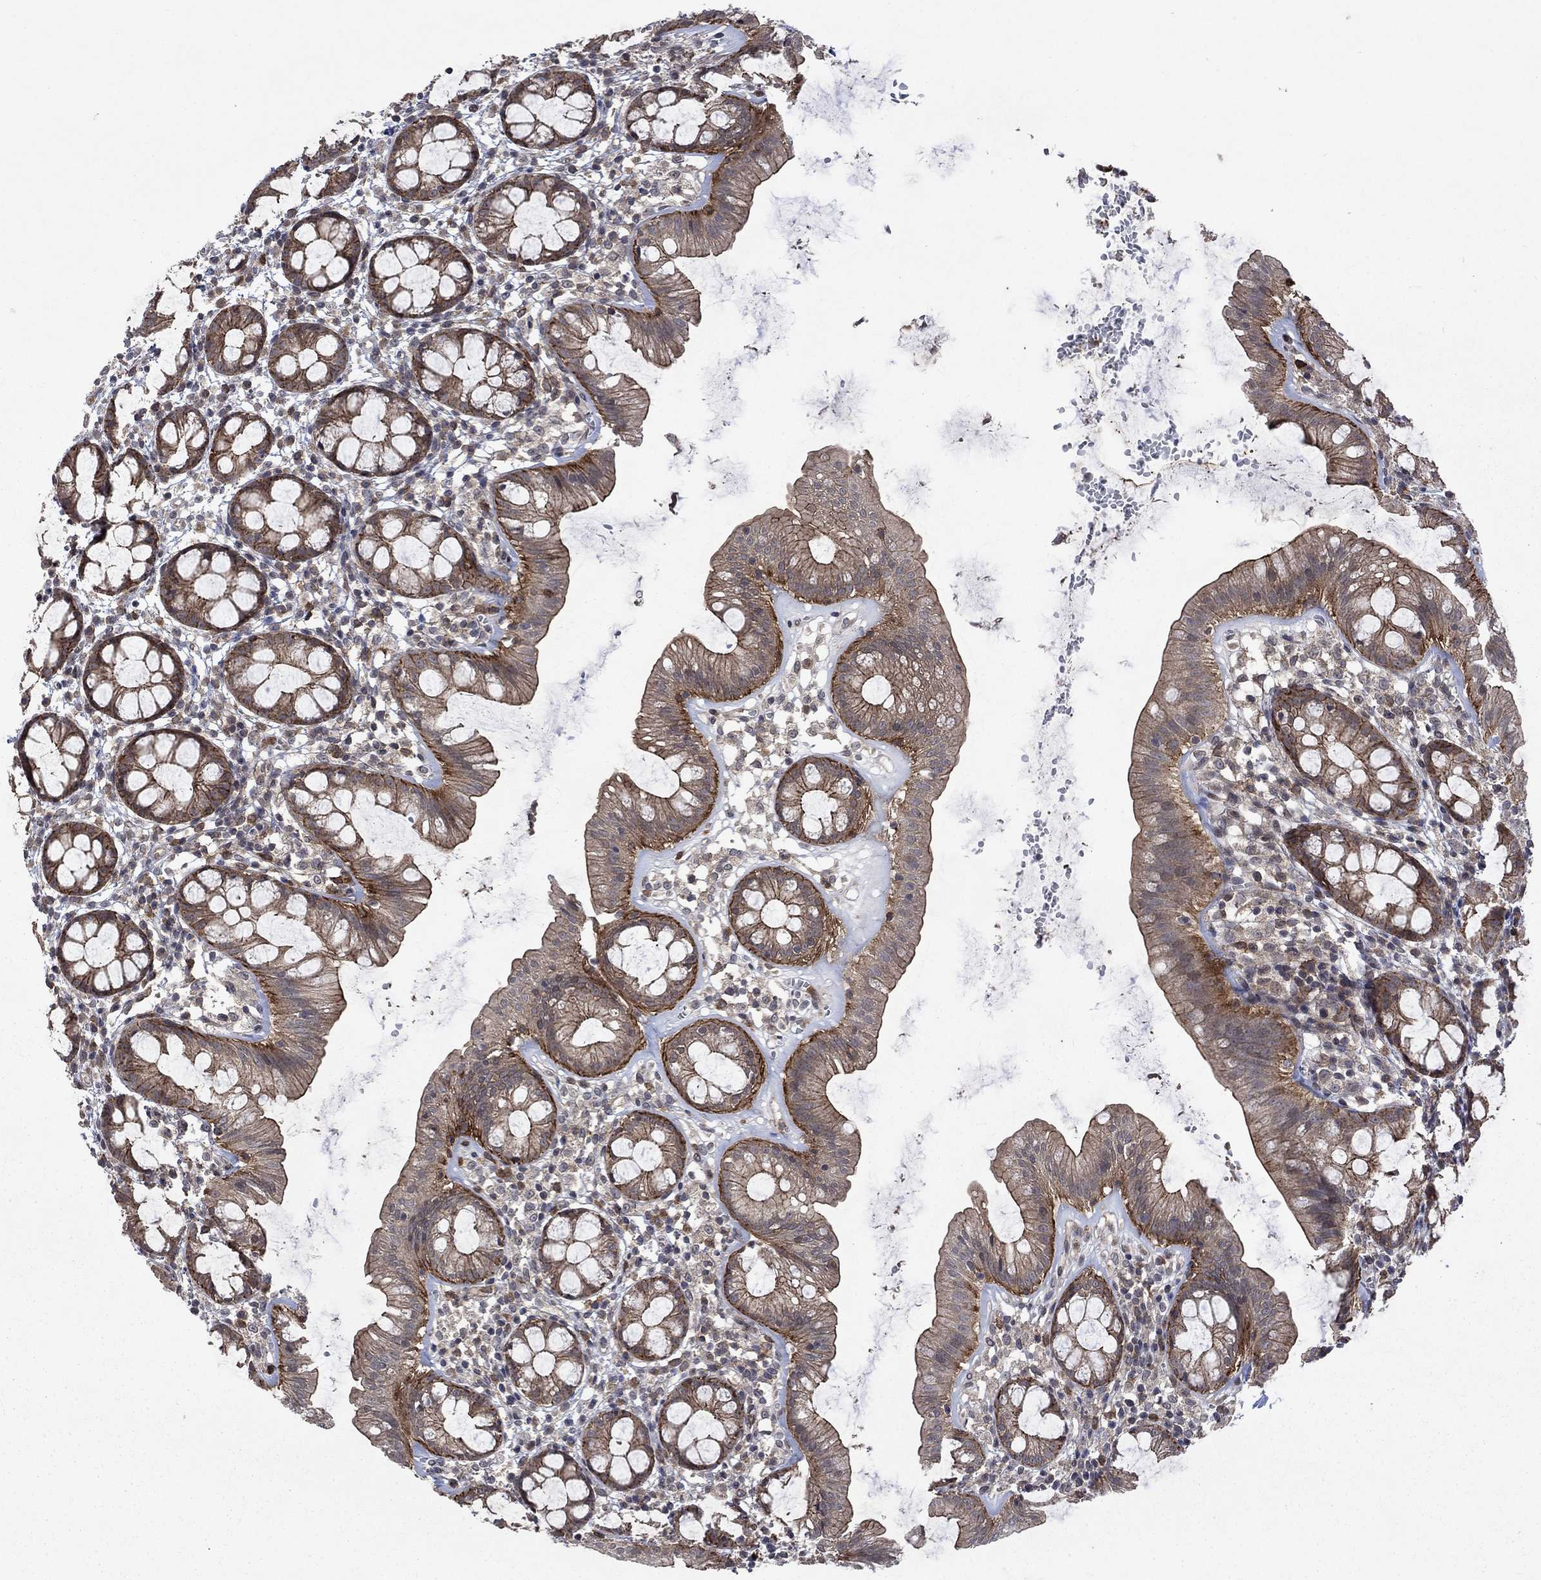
{"staining": {"intensity": "moderate", "quantity": "<25%", "location": "cytoplasmic/membranous"}, "tissue": "rectum", "cell_type": "Glandular cells", "image_type": "normal", "snomed": [{"axis": "morphology", "description": "Normal tissue, NOS"}, {"axis": "topography", "description": "Rectum"}], "caption": "Immunohistochemistry (IHC) of benign human rectum reveals low levels of moderate cytoplasmic/membranous staining in about <25% of glandular cells.", "gene": "PPP1R9A", "patient": {"sex": "male", "age": 57}}